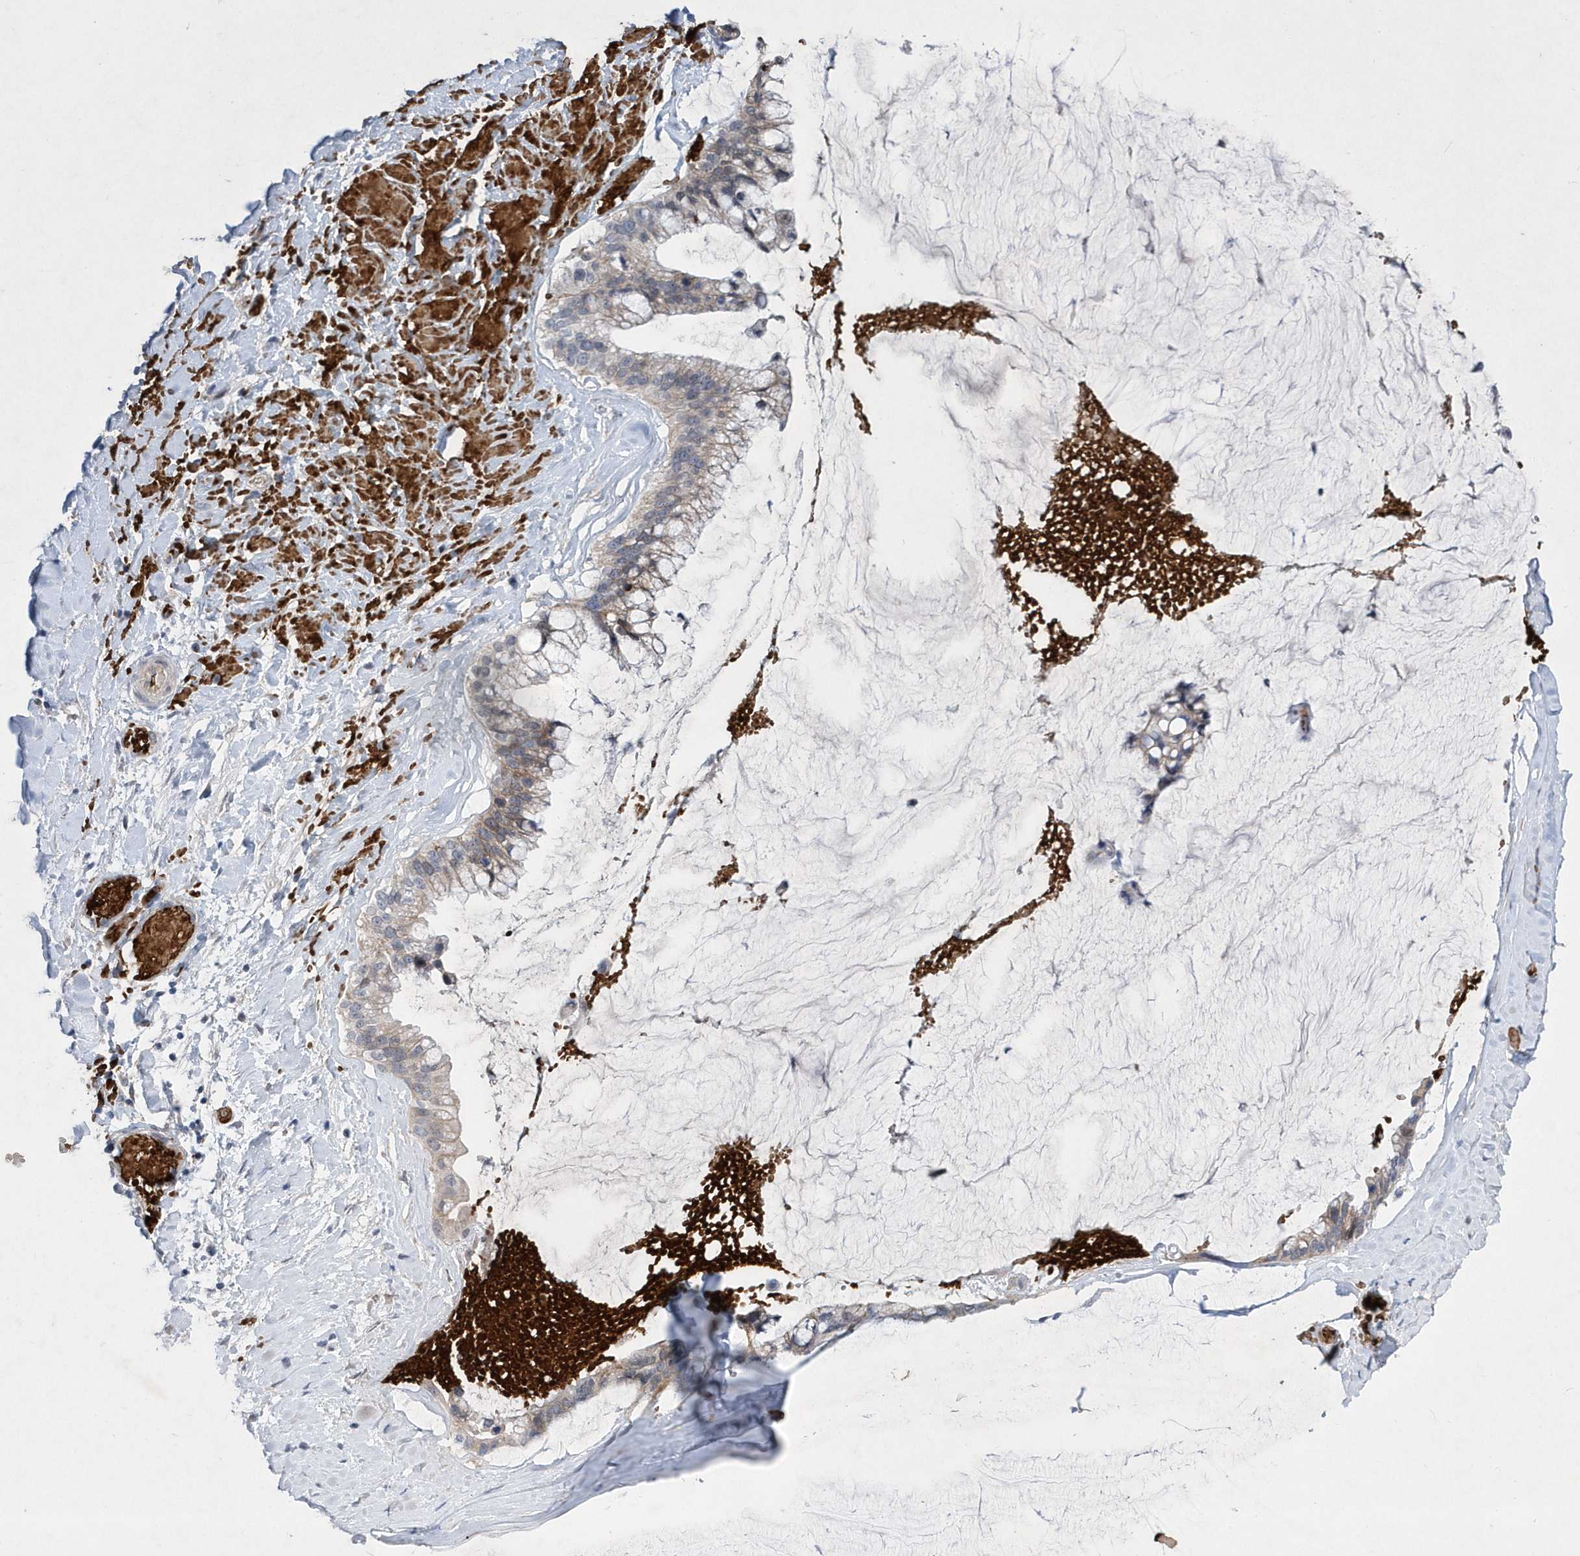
{"staining": {"intensity": "weak", "quantity": "<25%", "location": "cytoplasmic/membranous"}, "tissue": "ovarian cancer", "cell_type": "Tumor cells", "image_type": "cancer", "snomed": [{"axis": "morphology", "description": "Cystadenocarcinoma, mucinous, NOS"}, {"axis": "topography", "description": "Ovary"}], "caption": "The image shows no significant expression in tumor cells of ovarian cancer (mucinous cystadenocarcinoma).", "gene": "ZNF875", "patient": {"sex": "female", "age": 39}}